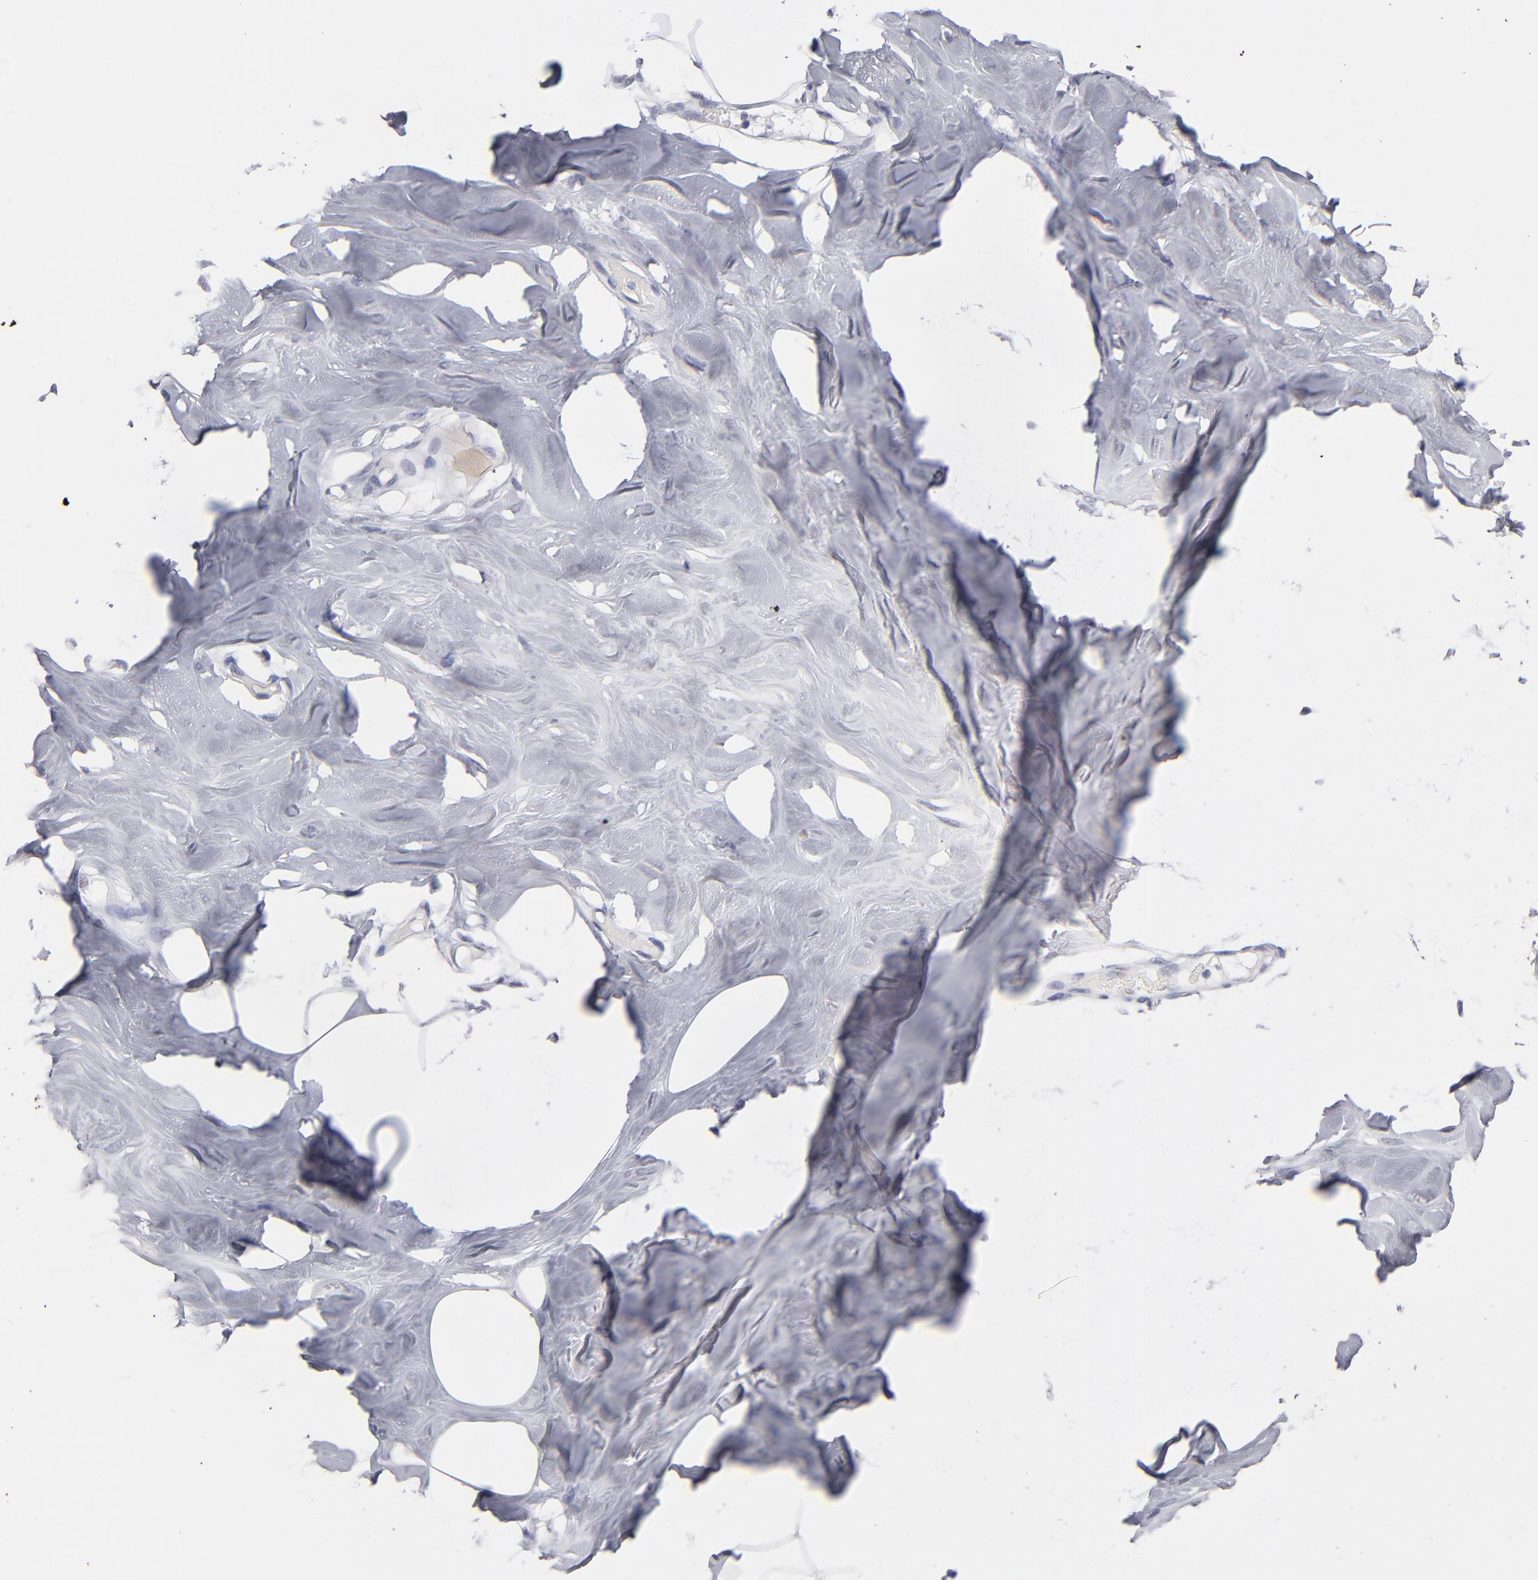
{"staining": {"intensity": "negative", "quantity": "none", "location": "none"}, "tissue": "breast", "cell_type": "Adipocytes", "image_type": "normal", "snomed": [{"axis": "morphology", "description": "Normal tissue, NOS"}, {"axis": "topography", "description": "Breast"}, {"axis": "topography", "description": "Soft tissue"}], "caption": "DAB (3,3'-diaminobenzidine) immunohistochemical staining of normal breast demonstrates no significant positivity in adipocytes. (Brightfield microscopy of DAB (3,3'-diaminobenzidine) IHC at high magnification).", "gene": "TEX11", "patient": {"sex": "female", "age": 25}}